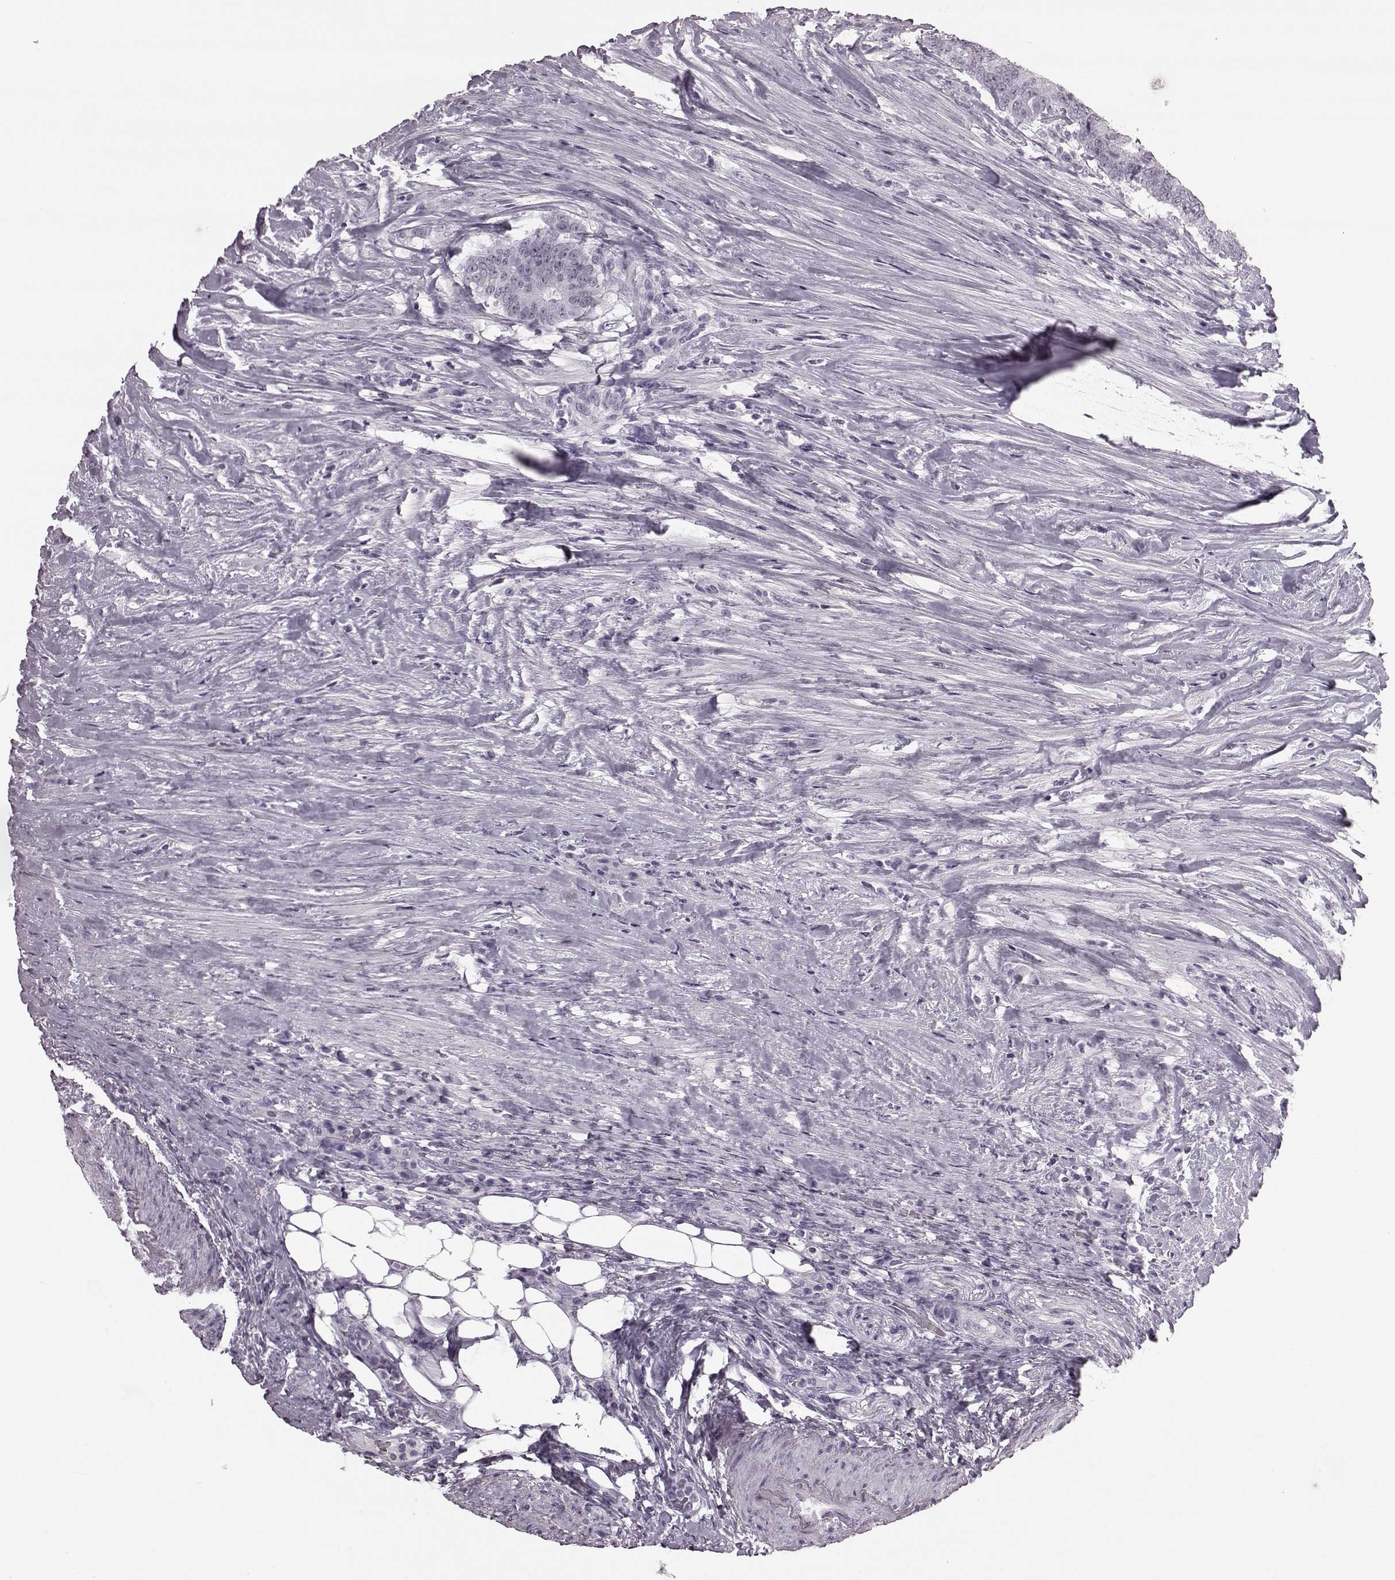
{"staining": {"intensity": "negative", "quantity": "none", "location": "none"}, "tissue": "colorectal cancer", "cell_type": "Tumor cells", "image_type": "cancer", "snomed": [{"axis": "morphology", "description": "Adenocarcinoma, NOS"}, {"axis": "topography", "description": "Colon"}], "caption": "An immunohistochemistry (IHC) micrograph of colorectal adenocarcinoma is shown. There is no staining in tumor cells of colorectal adenocarcinoma.", "gene": "AIPL1", "patient": {"sex": "female", "age": 43}}